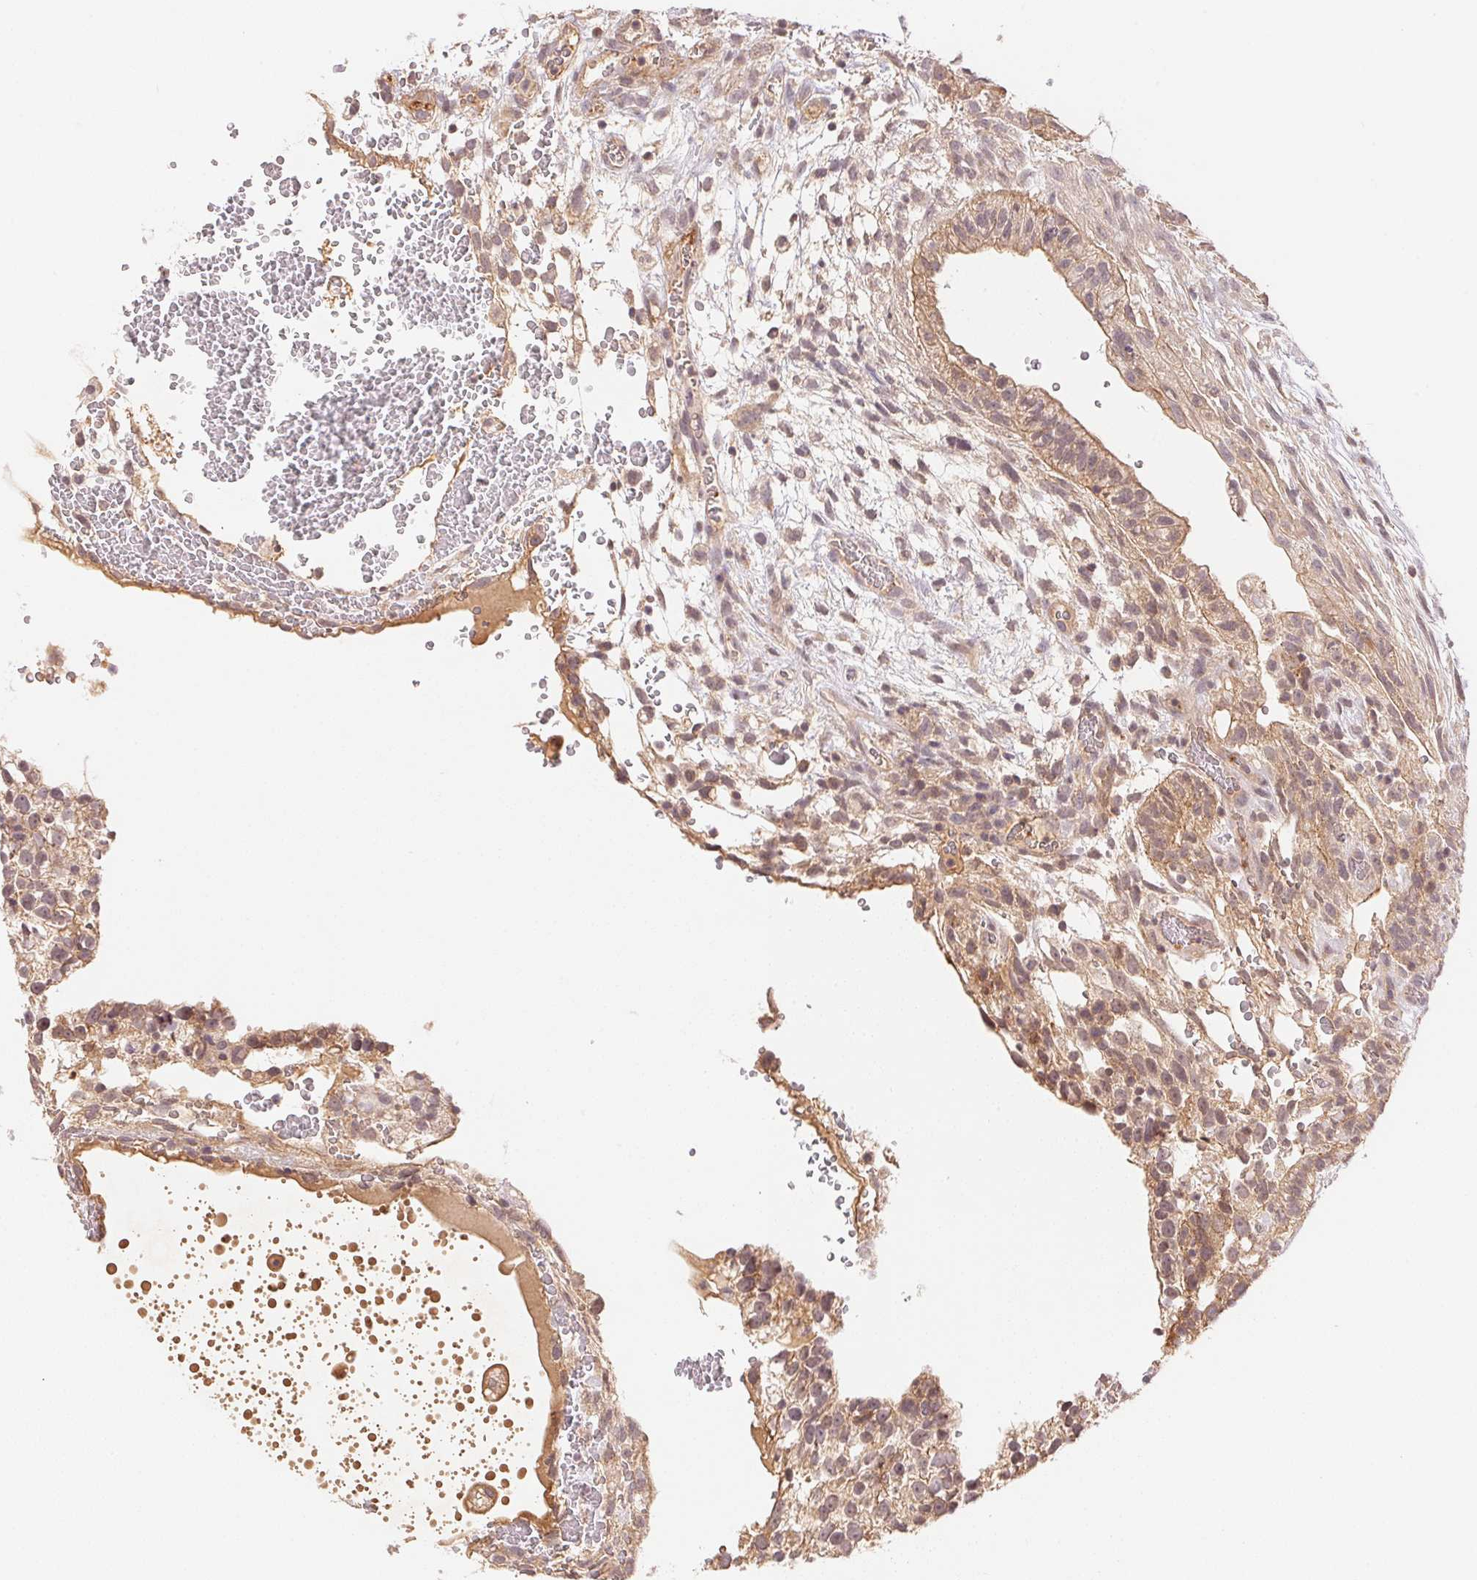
{"staining": {"intensity": "moderate", "quantity": ">75%", "location": "cytoplasmic/membranous"}, "tissue": "testis cancer", "cell_type": "Tumor cells", "image_type": "cancer", "snomed": [{"axis": "morphology", "description": "Normal tissue, NOS"}, {"axis": "morphology", "description": "Carcinoma, Embryonal, NOS"}, {"axis": "topography", "description": "Testis"}], "caption": "Immunohistochemistry (IHC) (DAB (3,3'-diaminobenzidine)) staining of human testis cancer (embryonal carcinoma) reveals moderate cytoplasmic/membranous protein staining in about >75% of tumor cells.", "gene": "BNIP5", "patient": {"sex": "male", "age": 32}}